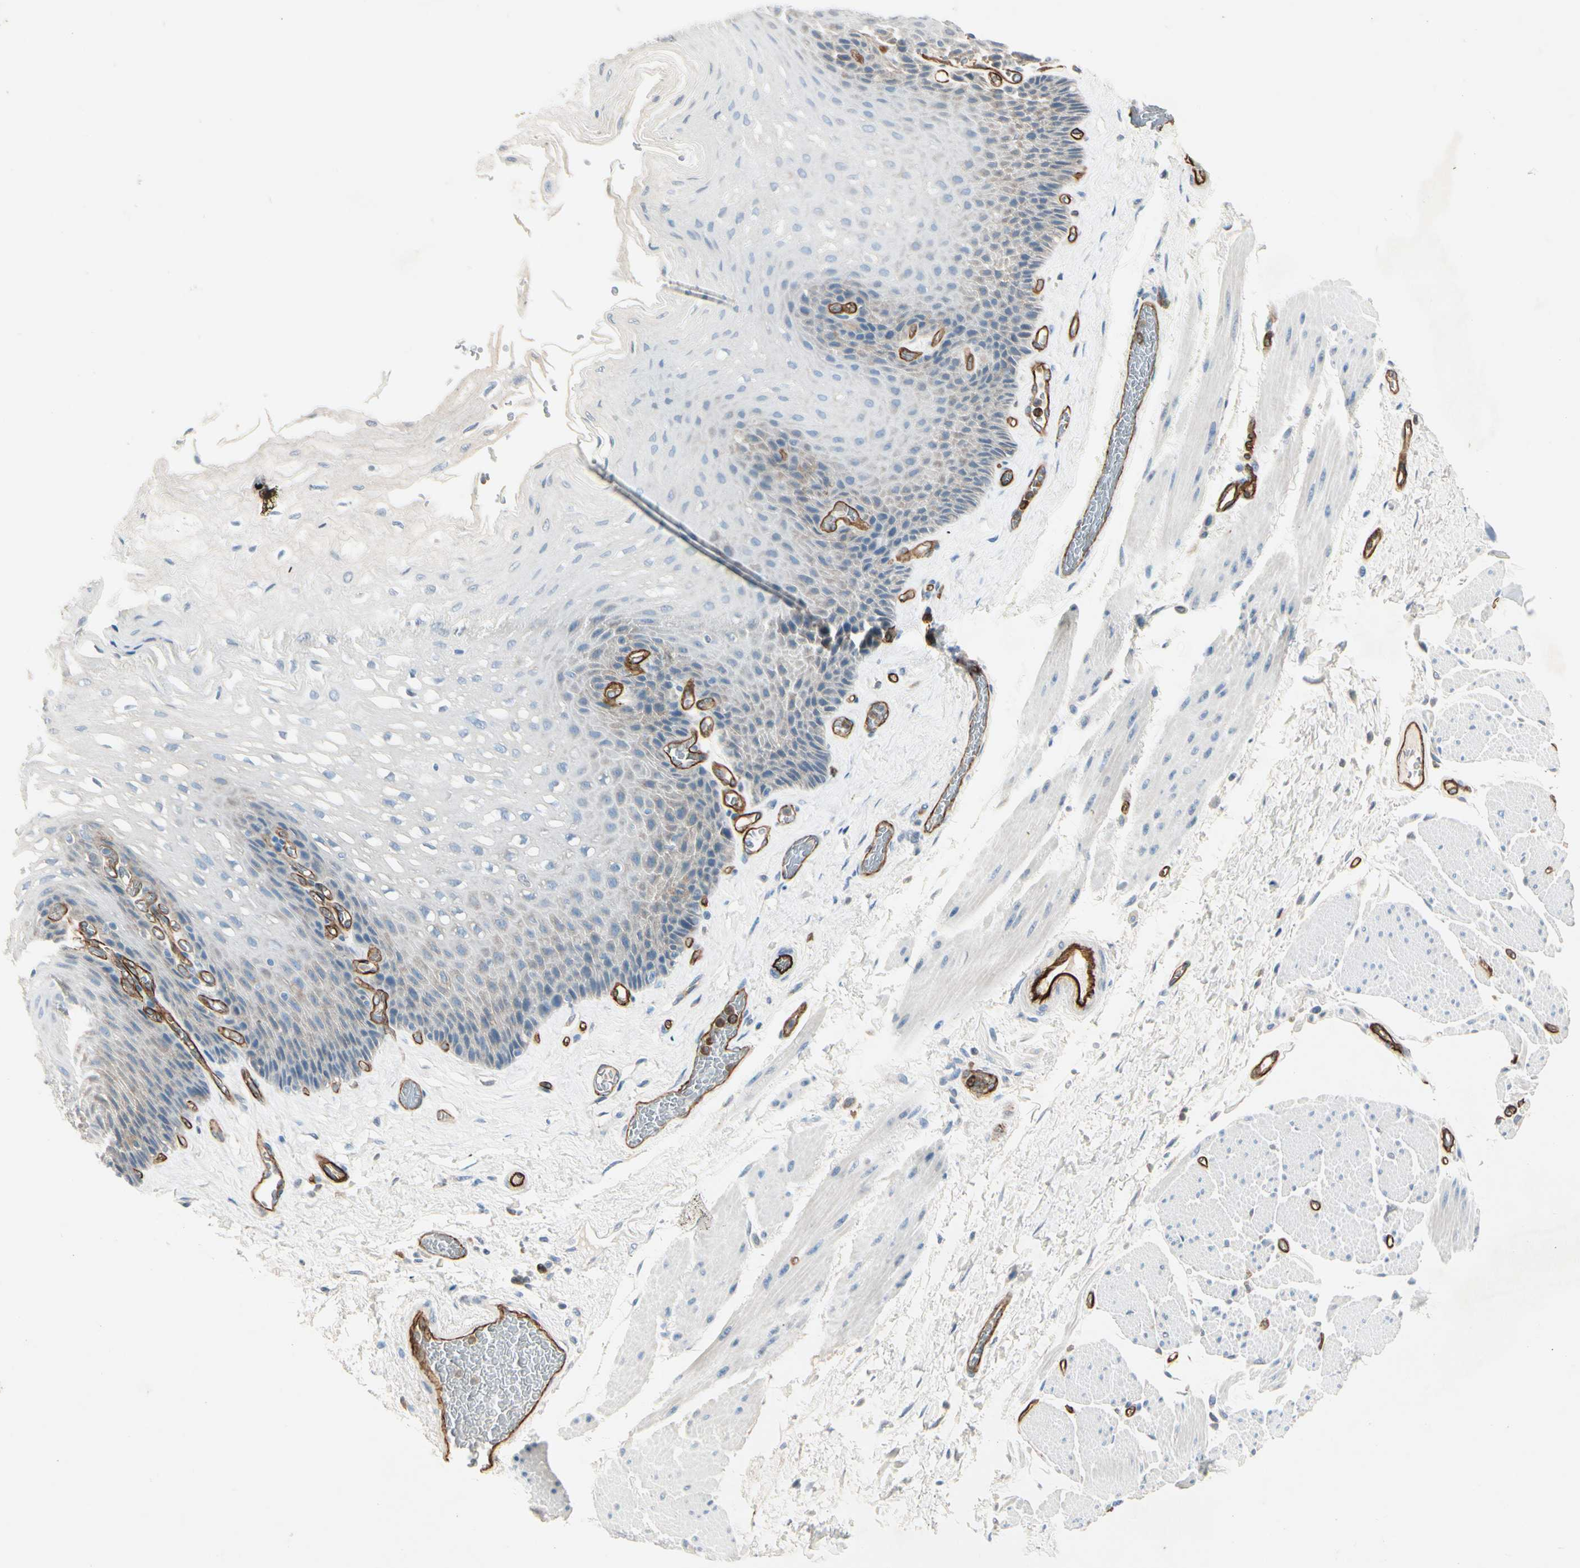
{"staining": {"intensity": "weak", "quantity": "25%-75%", "location": "cytoplasmic/membranous"}, "tissue": "esophagus", "cell_type": "Squamous epithelial cells", "image_type": "normal", "snomed": [{"axis": "morphology", "description": "Normal tissue, NOS"}, {"axis": "topography", "description": "Esophagus"}], "caption": "IHC of benign esophagus shows low levels of weak cytoplasmic/membranous expression in approximately 25%-75% of squamous epithelial cells.", "gene": "CD93", "patient": {"sex": "female", "age": 72}}